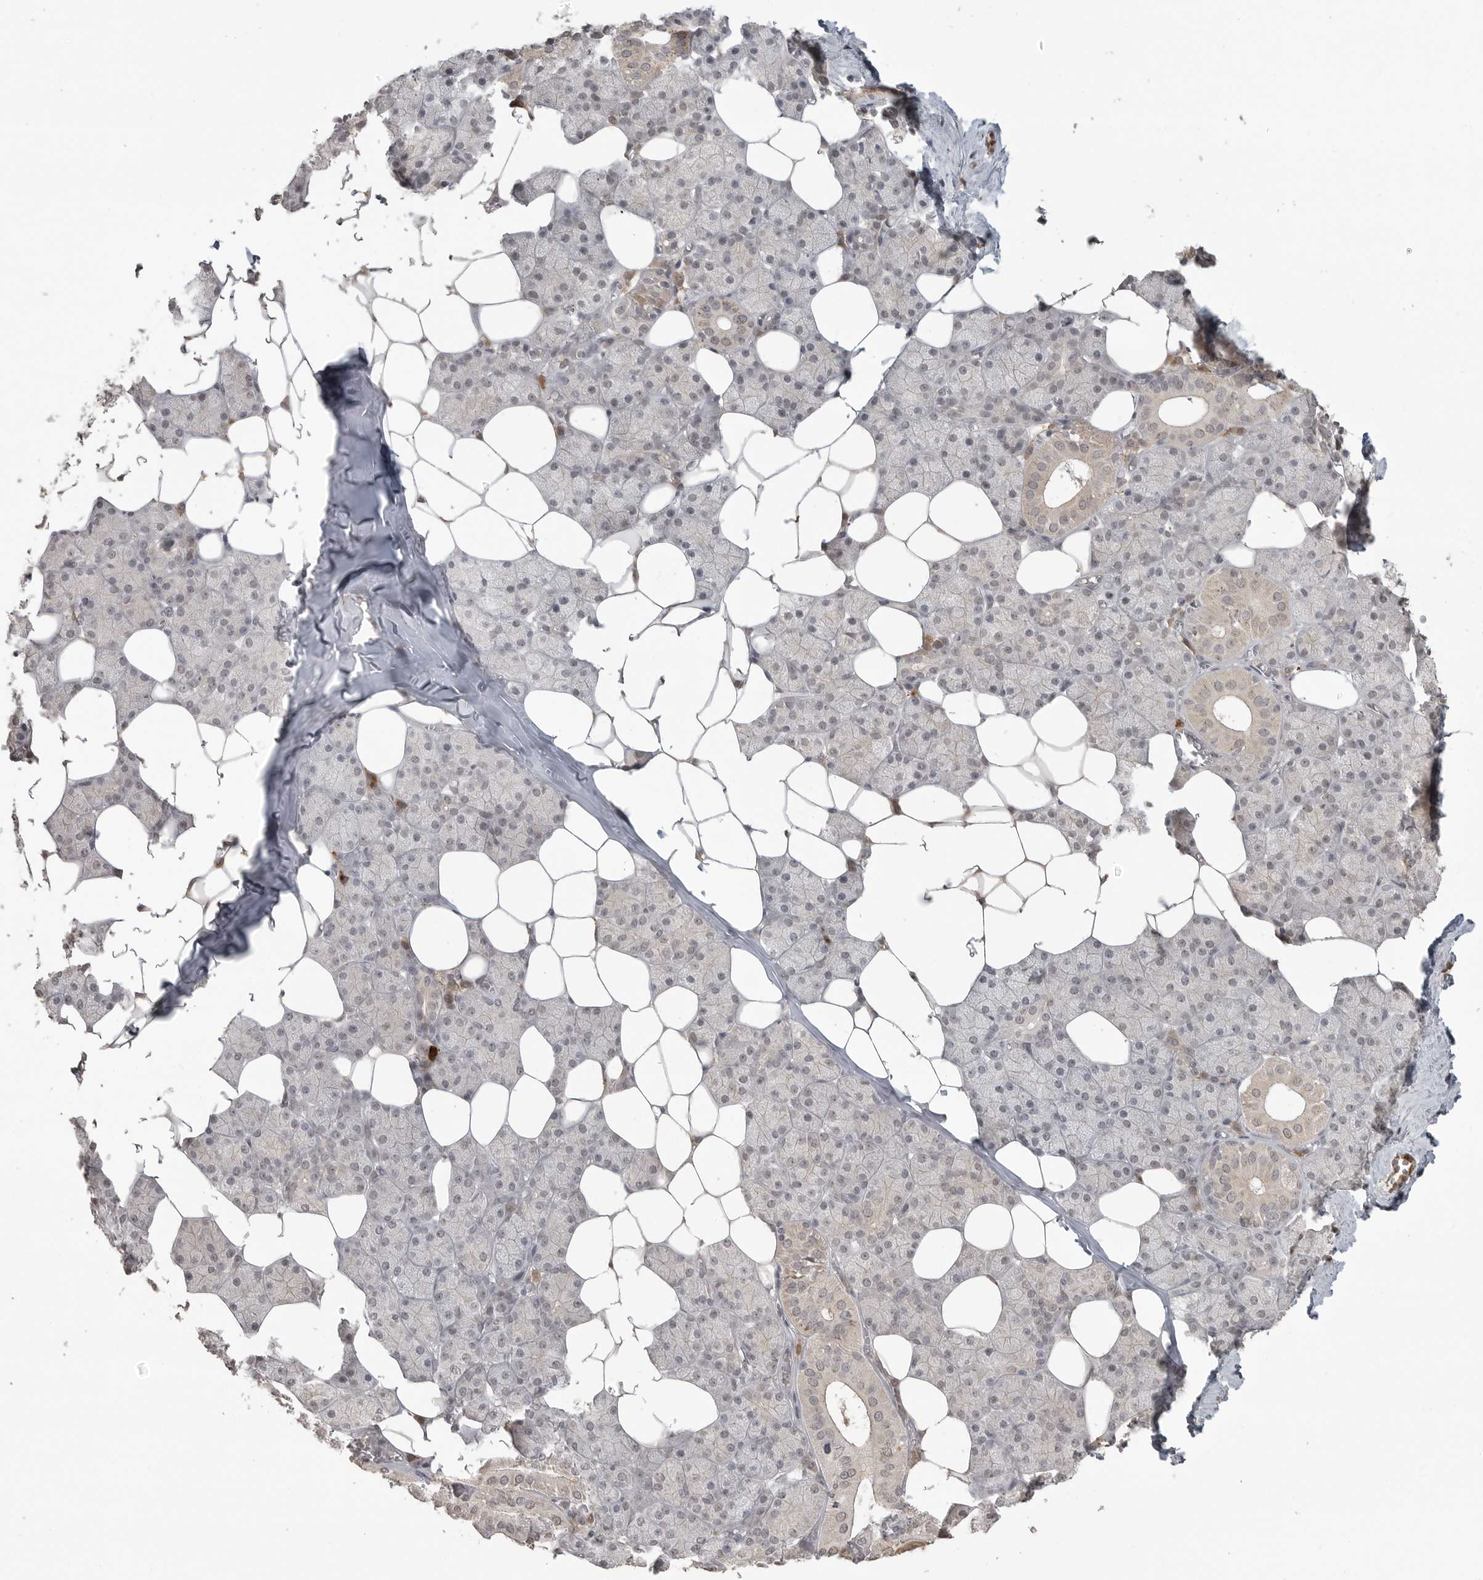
{"staining": {"intensity": "weak", "quantity": "<25%", "location": "cytoplasmic/membranous"}, "tissue": "salivary gland", "cell_type": "Glandular cells", "image_type": "normal", "snomed": [{"axis": "morphology", "description": "Normal tissue, NOS"}, {"axis": "topography", "description": "Salivary gland"}], "caption": "IHC photomicrograph of benign salivary gland: salivary gland stained with DAB (3,3'-diaminobenzidine) displays no significant protein expression in glandular cells. (Stains: DAB IHC with hematoxylin counter stain, Microscopy: brightfield microscopy at high magnification).", "gene": "SMG8", "patient": {"sex": "female", "age": 33}}